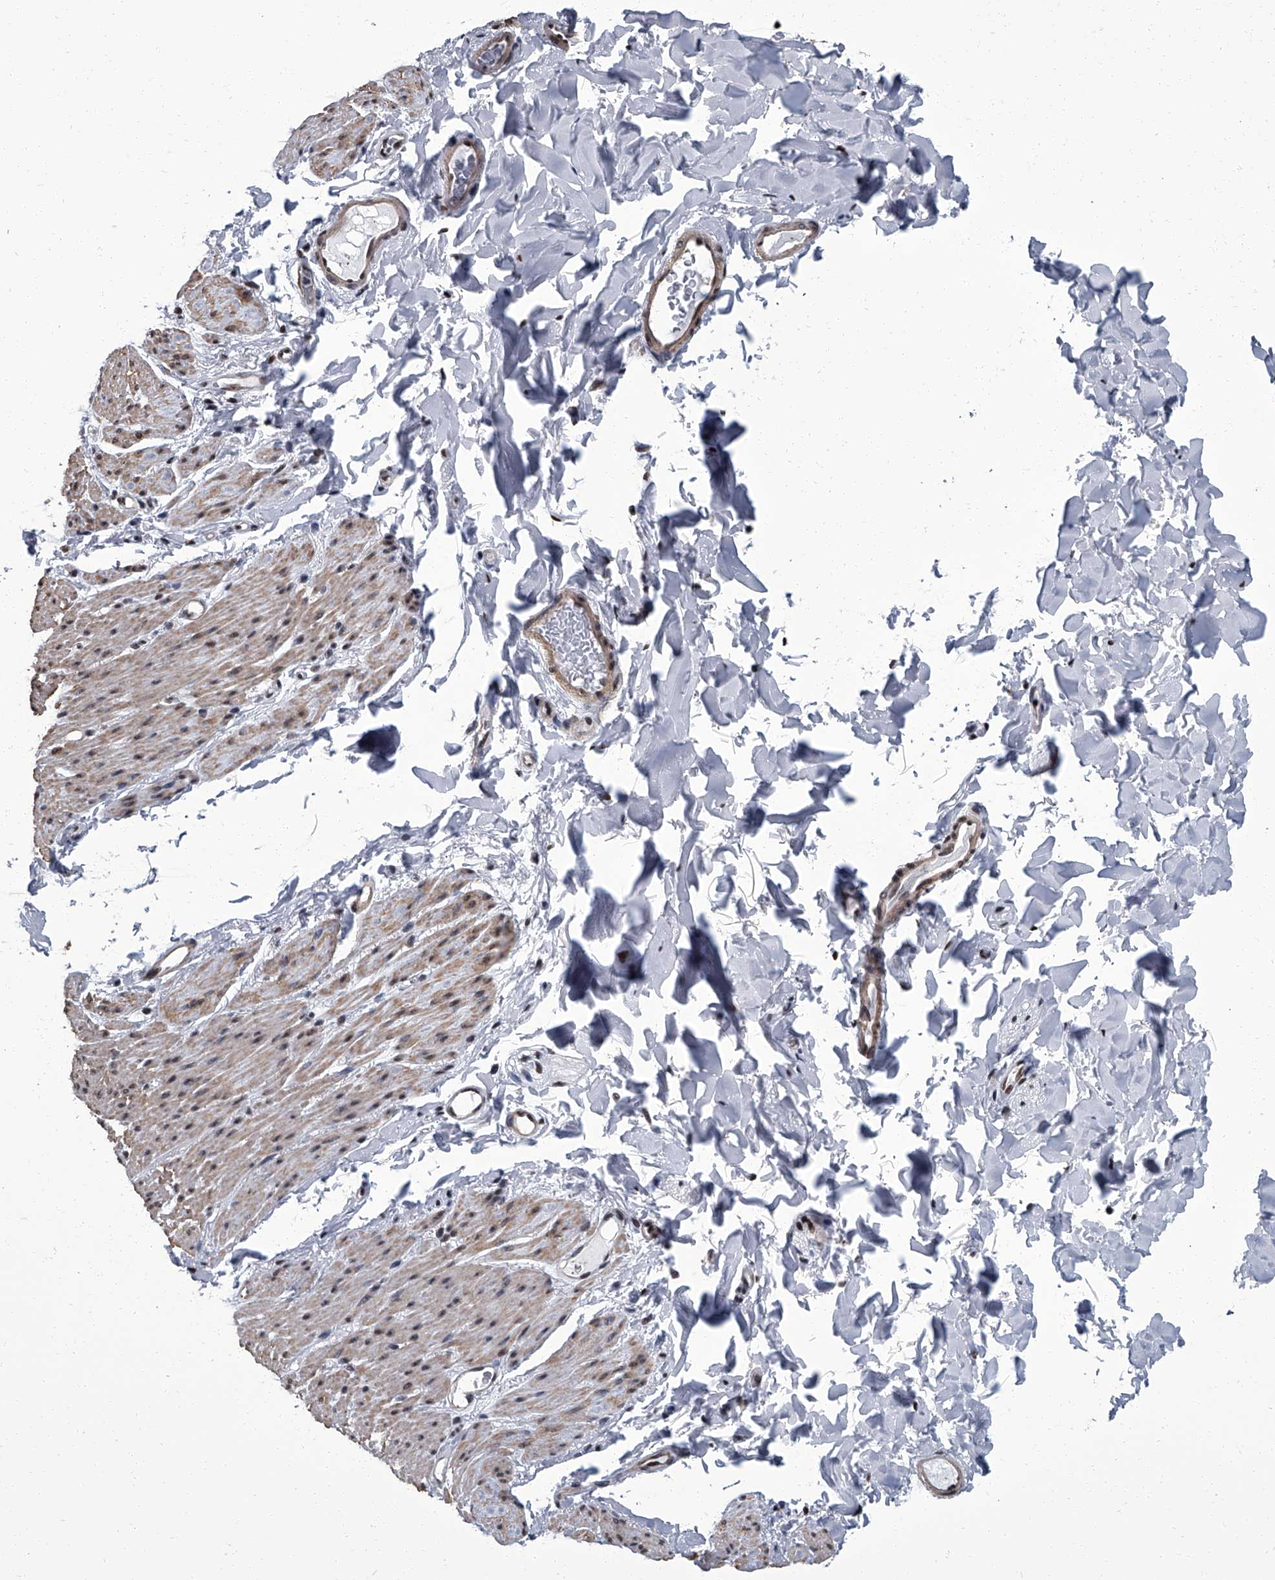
{"staining": {"intensity": "weak", "quantity": "25%-75%", "location": "cytoplasmic/membranous,nuclear"}, "tissue": "smooth muscle", "cell_type": "Smooth muscle cells", "image_type": "normal", "snomed": [{"axis": "morphology", "description": "Normal tissue, NOS"}, {"axis": "topography", "description": "Colon"}, {"axis": "topography", "description": "Peripheral nerve tissue"}], "caption": "Unremarkable smooth muscle shows weak cytoplasmic/membranous,nuclear expression in about 25%-75% of smooth muscle cells, visualized by immunohistochemistry.", "gene": "ZNF518B", "patient": {"sex": "female", "age": 61}}